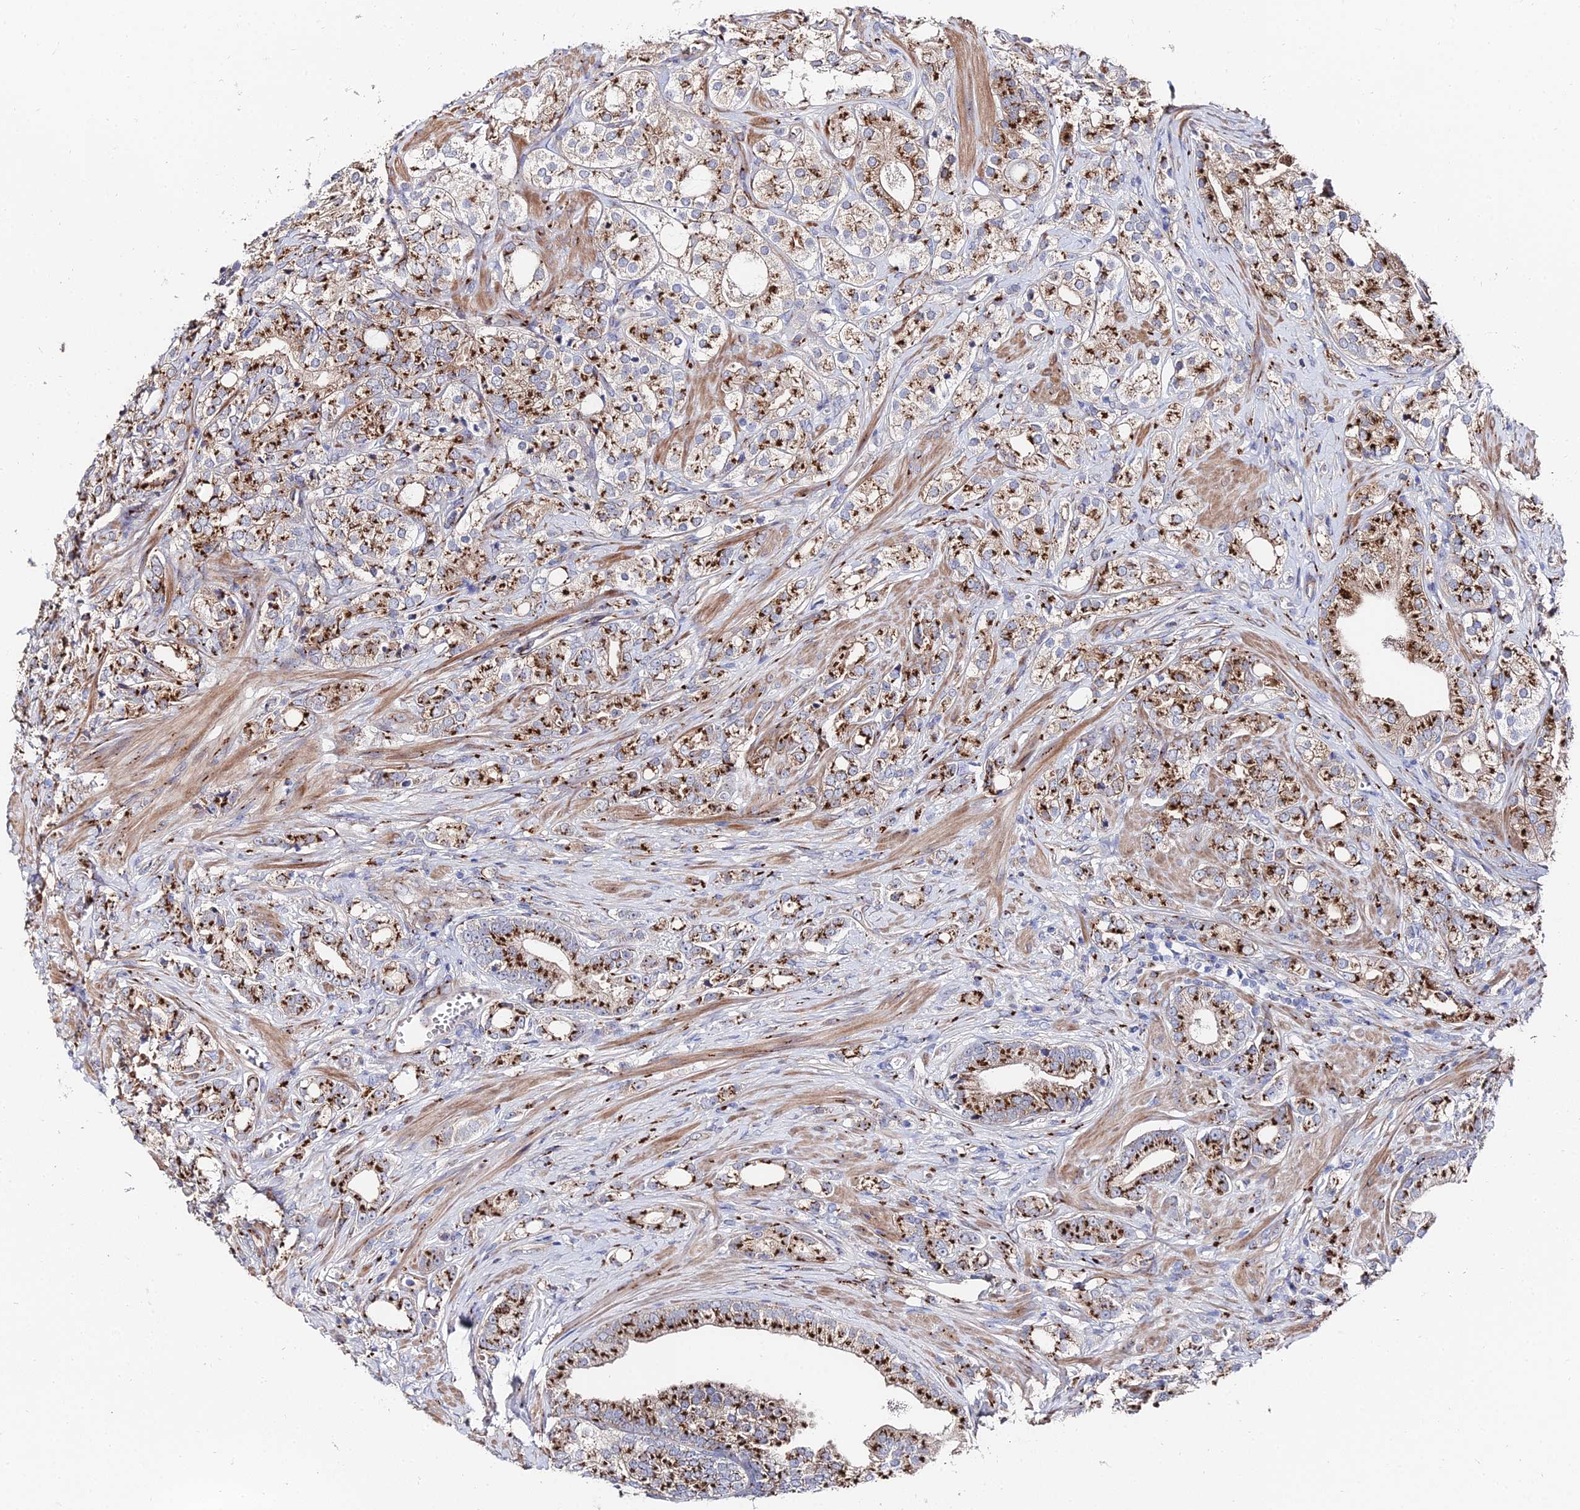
{"staining": {"intensity": "strong", "quantity": ">75%", "location": "cytoplasmic/membranous"}, "tissue": "prostate cancer", "cell_type": "Tumor cells", "image_type": "cancer", "snomed": [{"axis": "morphology", "description": "Adenocarcinoma, High grade"}, {"axis": "topography", "description": "Prostate"}], "caption": "Protein staining of high-grade adenocarcinoma (prostate) tissue exhibits strong cytoplasmic/membranous expression in approximately >75% of tumor cells. Ihc stains the protein in brown and the nuclei are stained blue.", "gene": "BORCS8", "patient": {"sex": "male", "age": 50}}